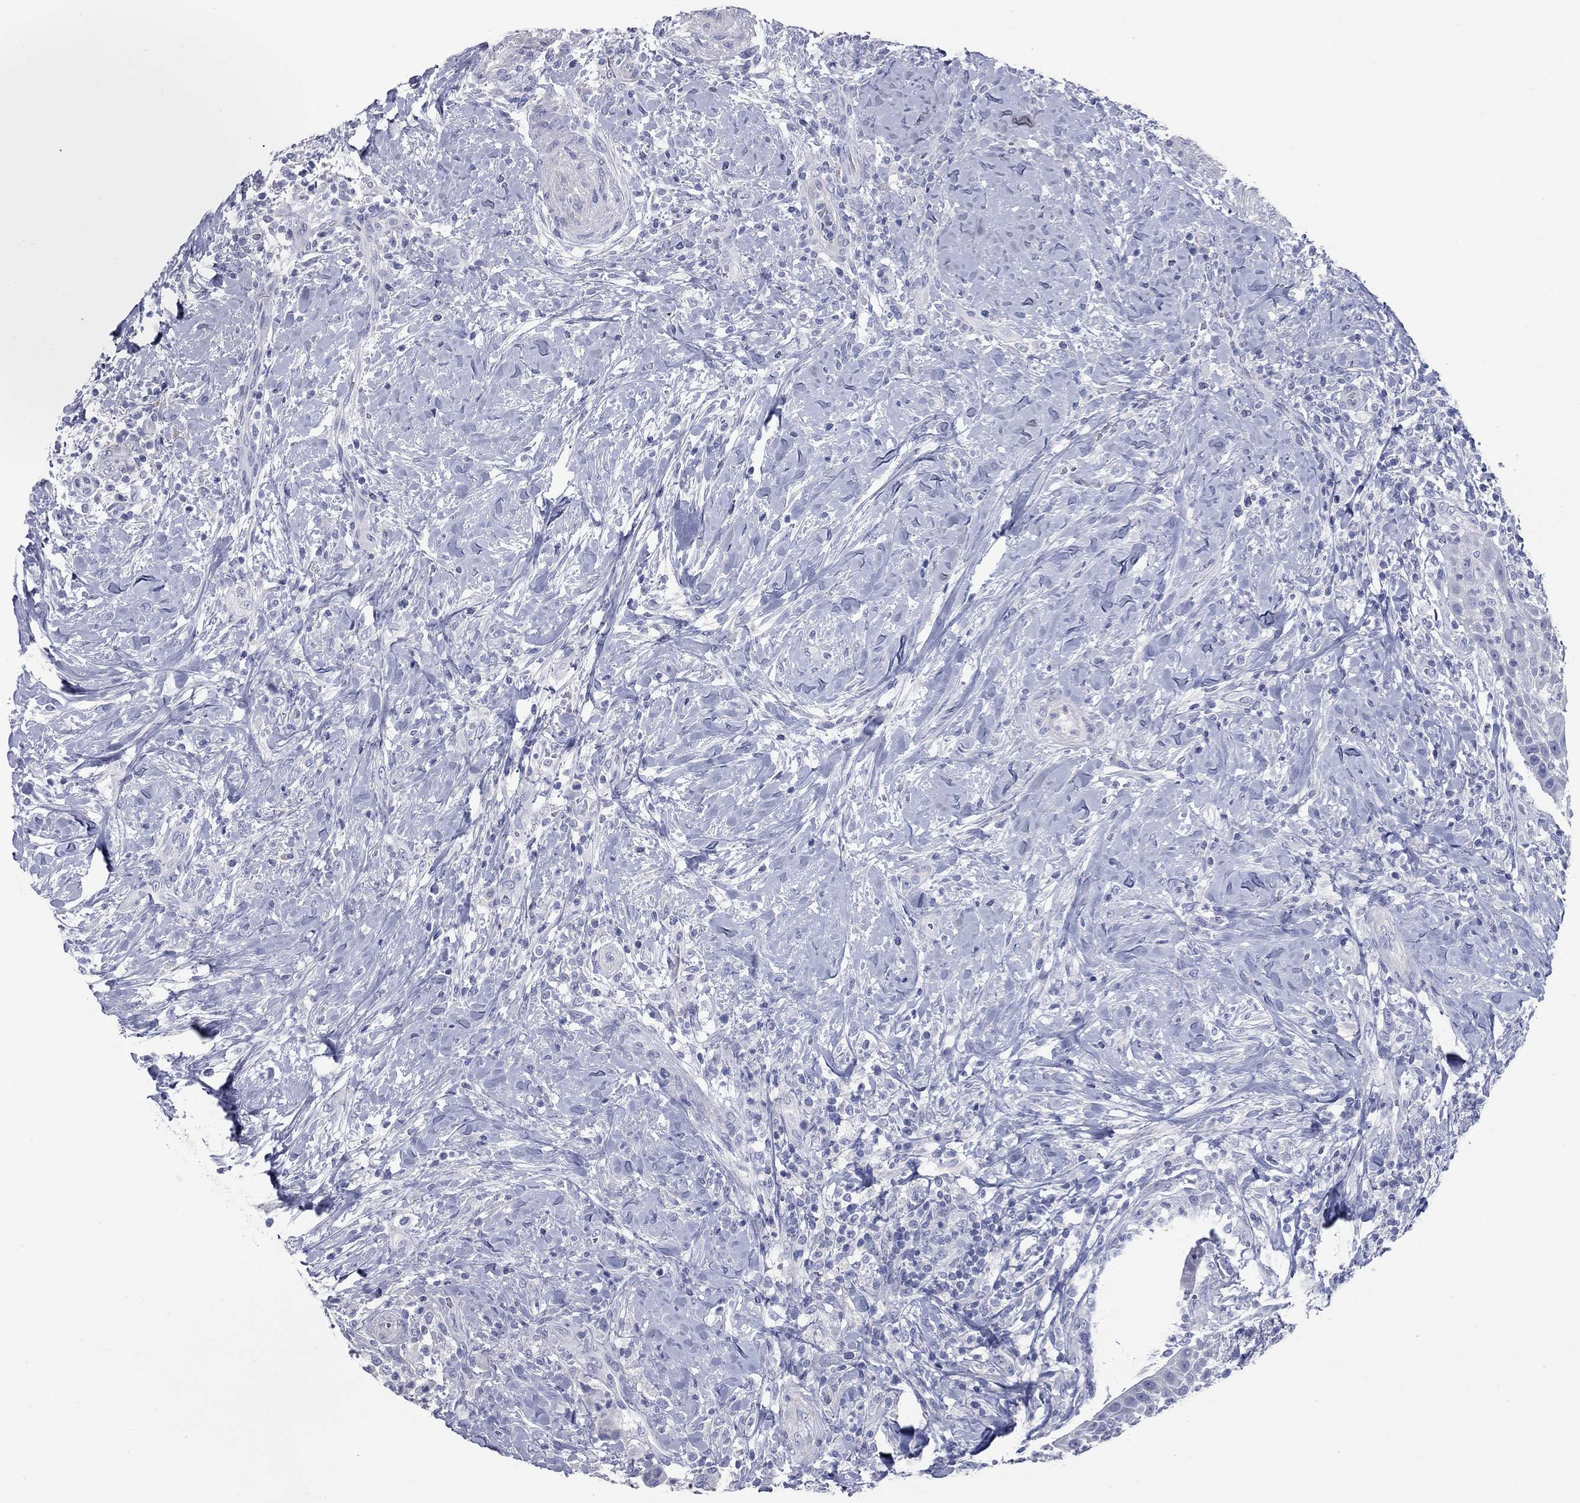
{"staining": {"intensity": "negative", "quantity": "none", "location": "none"}, "tissue": "head and neck cancer", "cell_type": "Tumor cells", "image_type": "cancer", "snomed": [{"axis": "morphology", "description": "Squamous cell carcinoma, NOS"}, {"axis": "topography", "description": "Head-Neck"}], "caption": "Tumor cells are negative for brown protein staining in head and neck squamous cell carcinoma.", "gene": "KIRREL2", "patient": {"sex": "male", "age": 69}}